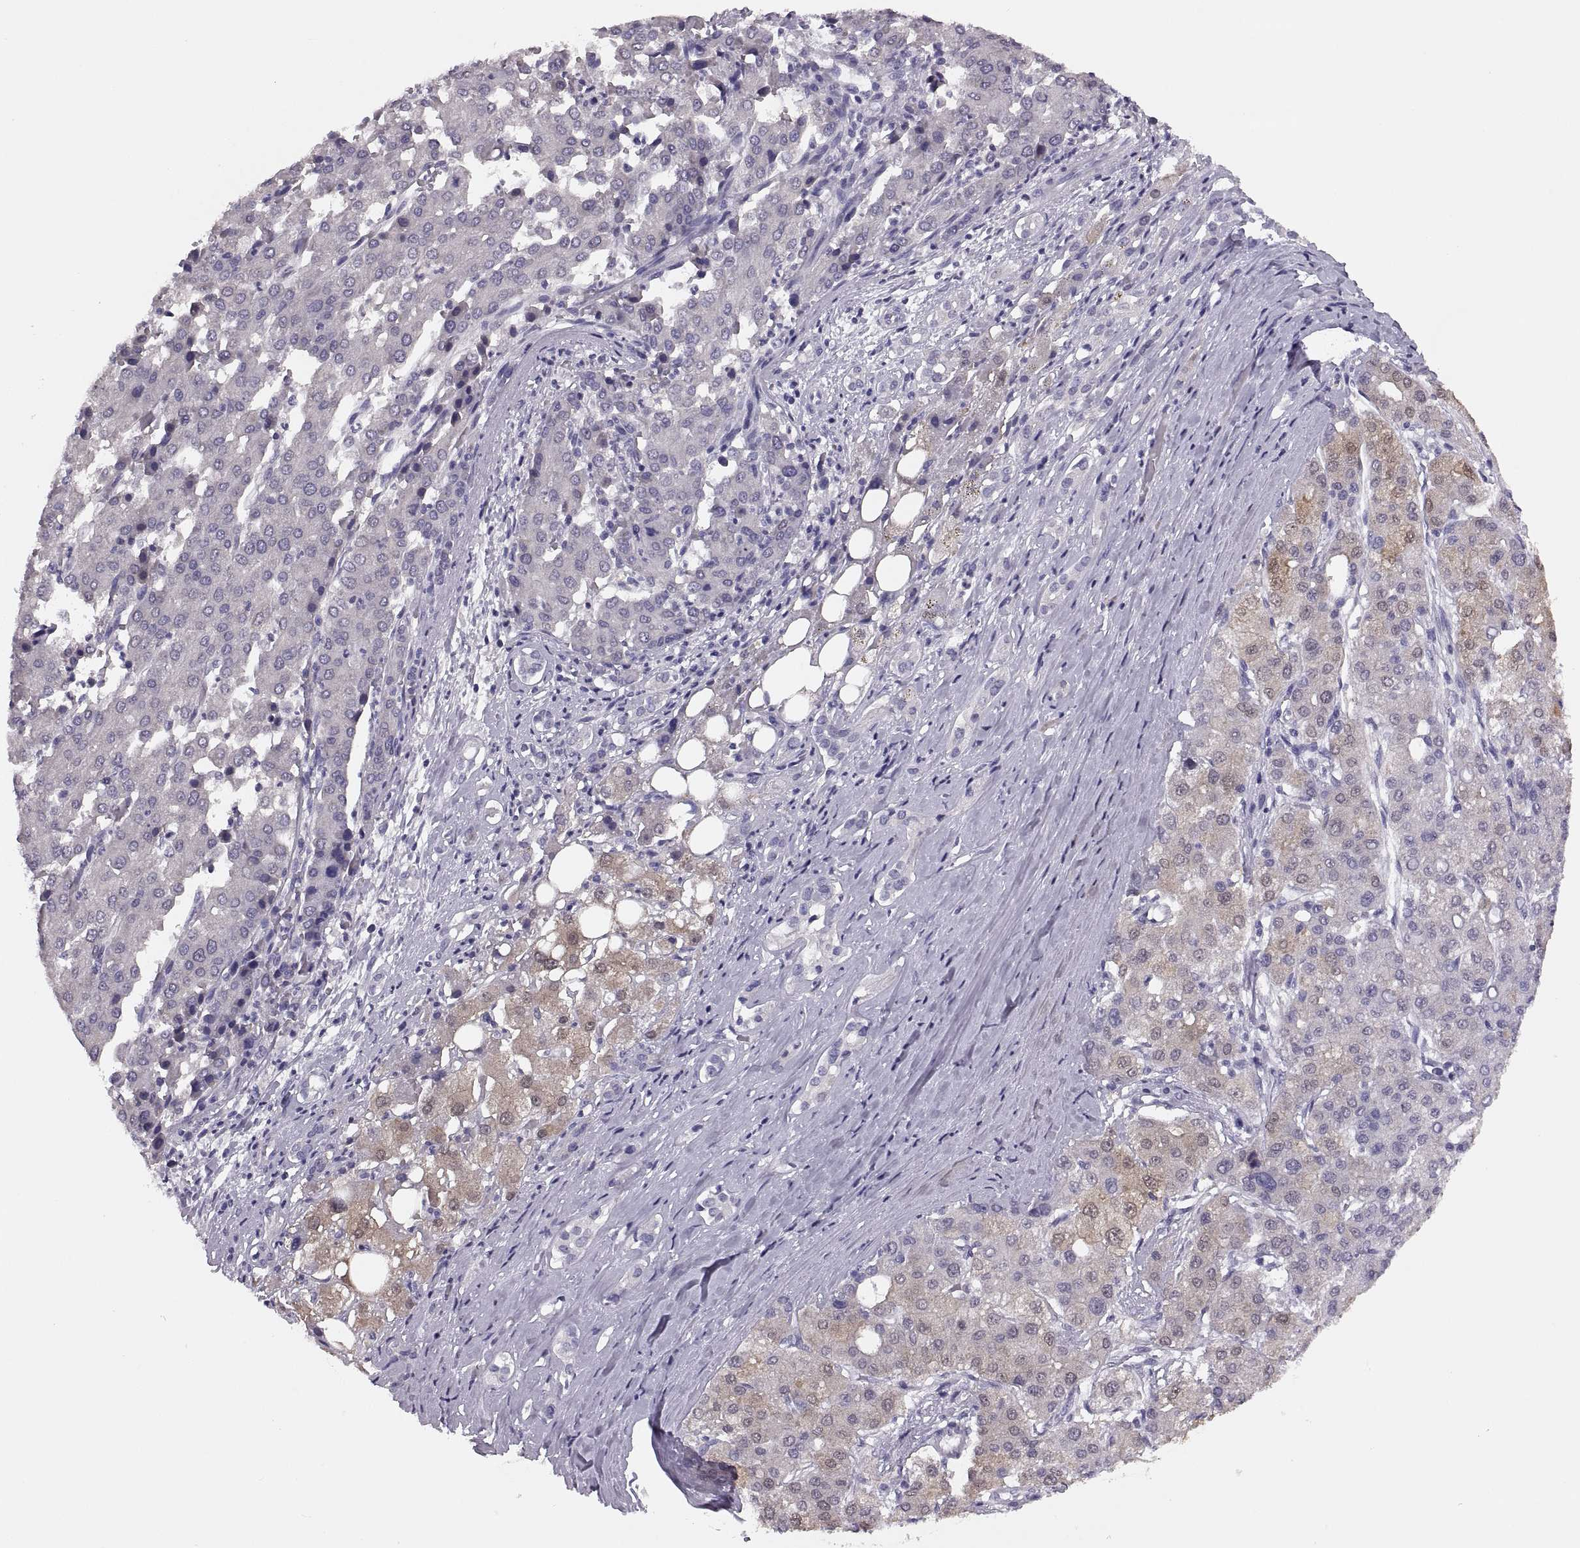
{"staining": {"intensity": "negative", "quantity": "none", "location": "none"}, "tissue": "liver cancer", "cell_type": "Tumor cells", "image_type": "cancer", "snomed": [{"axis": "morphology", "description": "Carcinoma, Hepatocellular, NOS"}, {"axis": "topography", "description": "Liver"}], "caption": "An image of liver hepatocellular carcinoma stained for a protein displays no brown staining in tumor cells.", "gene": "ADH6", "patient": {"sex": "male", "age": 65}}